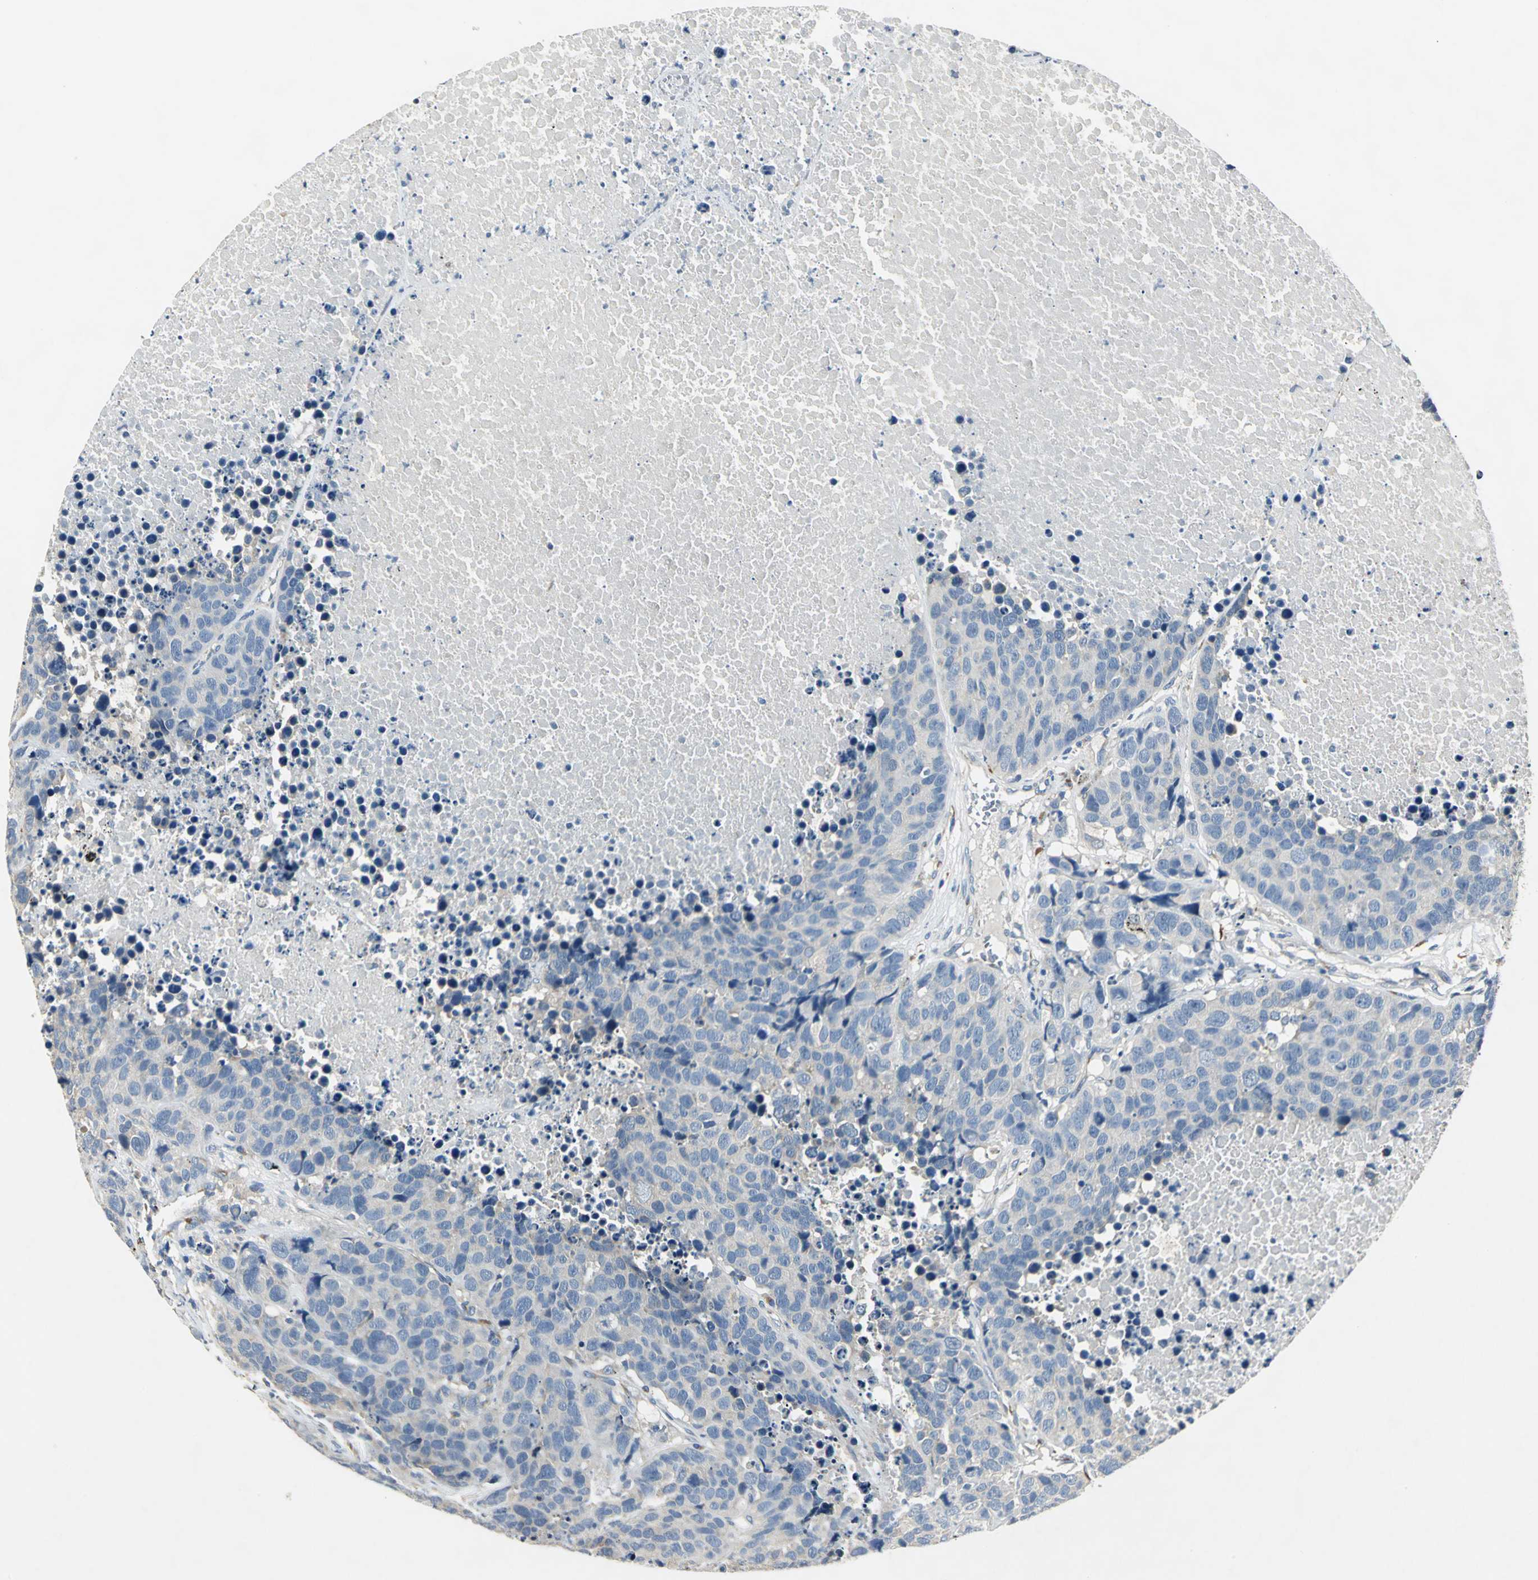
{"staining": {"intensity": "weak", "quantity": "<25%", "location": "cytoplasmic/membranous"}, "tissue": "carcinoid", "cell_type": "Tumor cells", "image_type": "cancer", "snomed": [{"axis": "morphology", "description": "Carcinoid, malignant, NOS"}, {"axis": "topography", "description": "Lung"}], "caption": "The image demonstrates no staining of tumor cells in carcinoid.", "gene": "B3GNT2", "patient": {"sex": "male", "age": 60}}